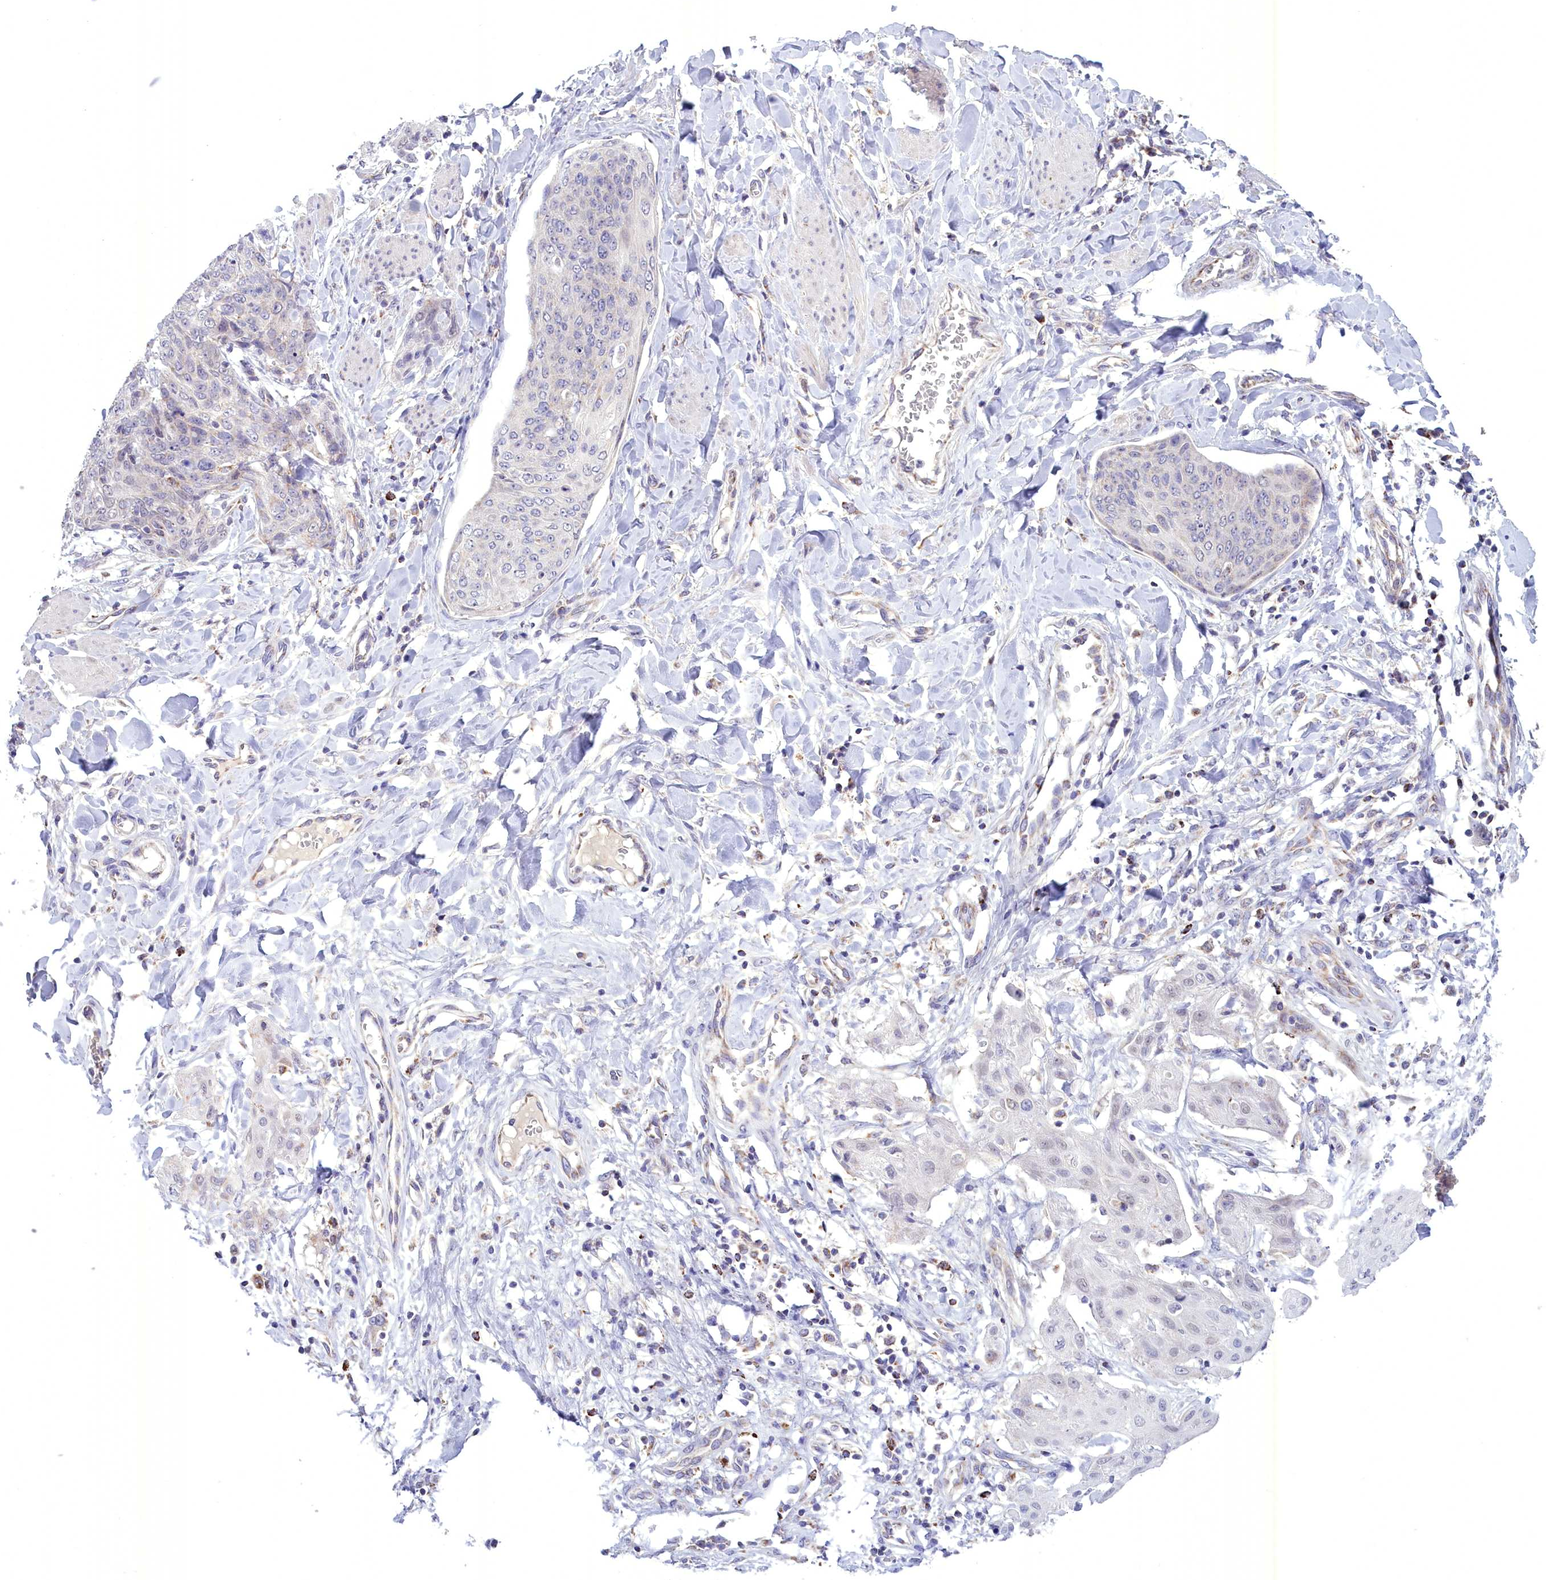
{"staining": {"intensity": "negative", "quantity": "none", "location": "none"}, "tissue": "skin cancer", "cell_type": "Tumor cells", "image_type": "cancer", "snomed": [{"axis": "morphology", "description": "Squamous cell carcinoma, NOS"}, {"axis": "topography", "description": "Skin"}, {"axis": "topography", "description": "Vulva"}], "caption": "Immunohistochemical staining of human skin cancer (squamous cell carcinoma) demonstrates no significant positivity in tumor cells.", "gene": "FAM149B1", "patient": {"sex": "female", "age": 85}}